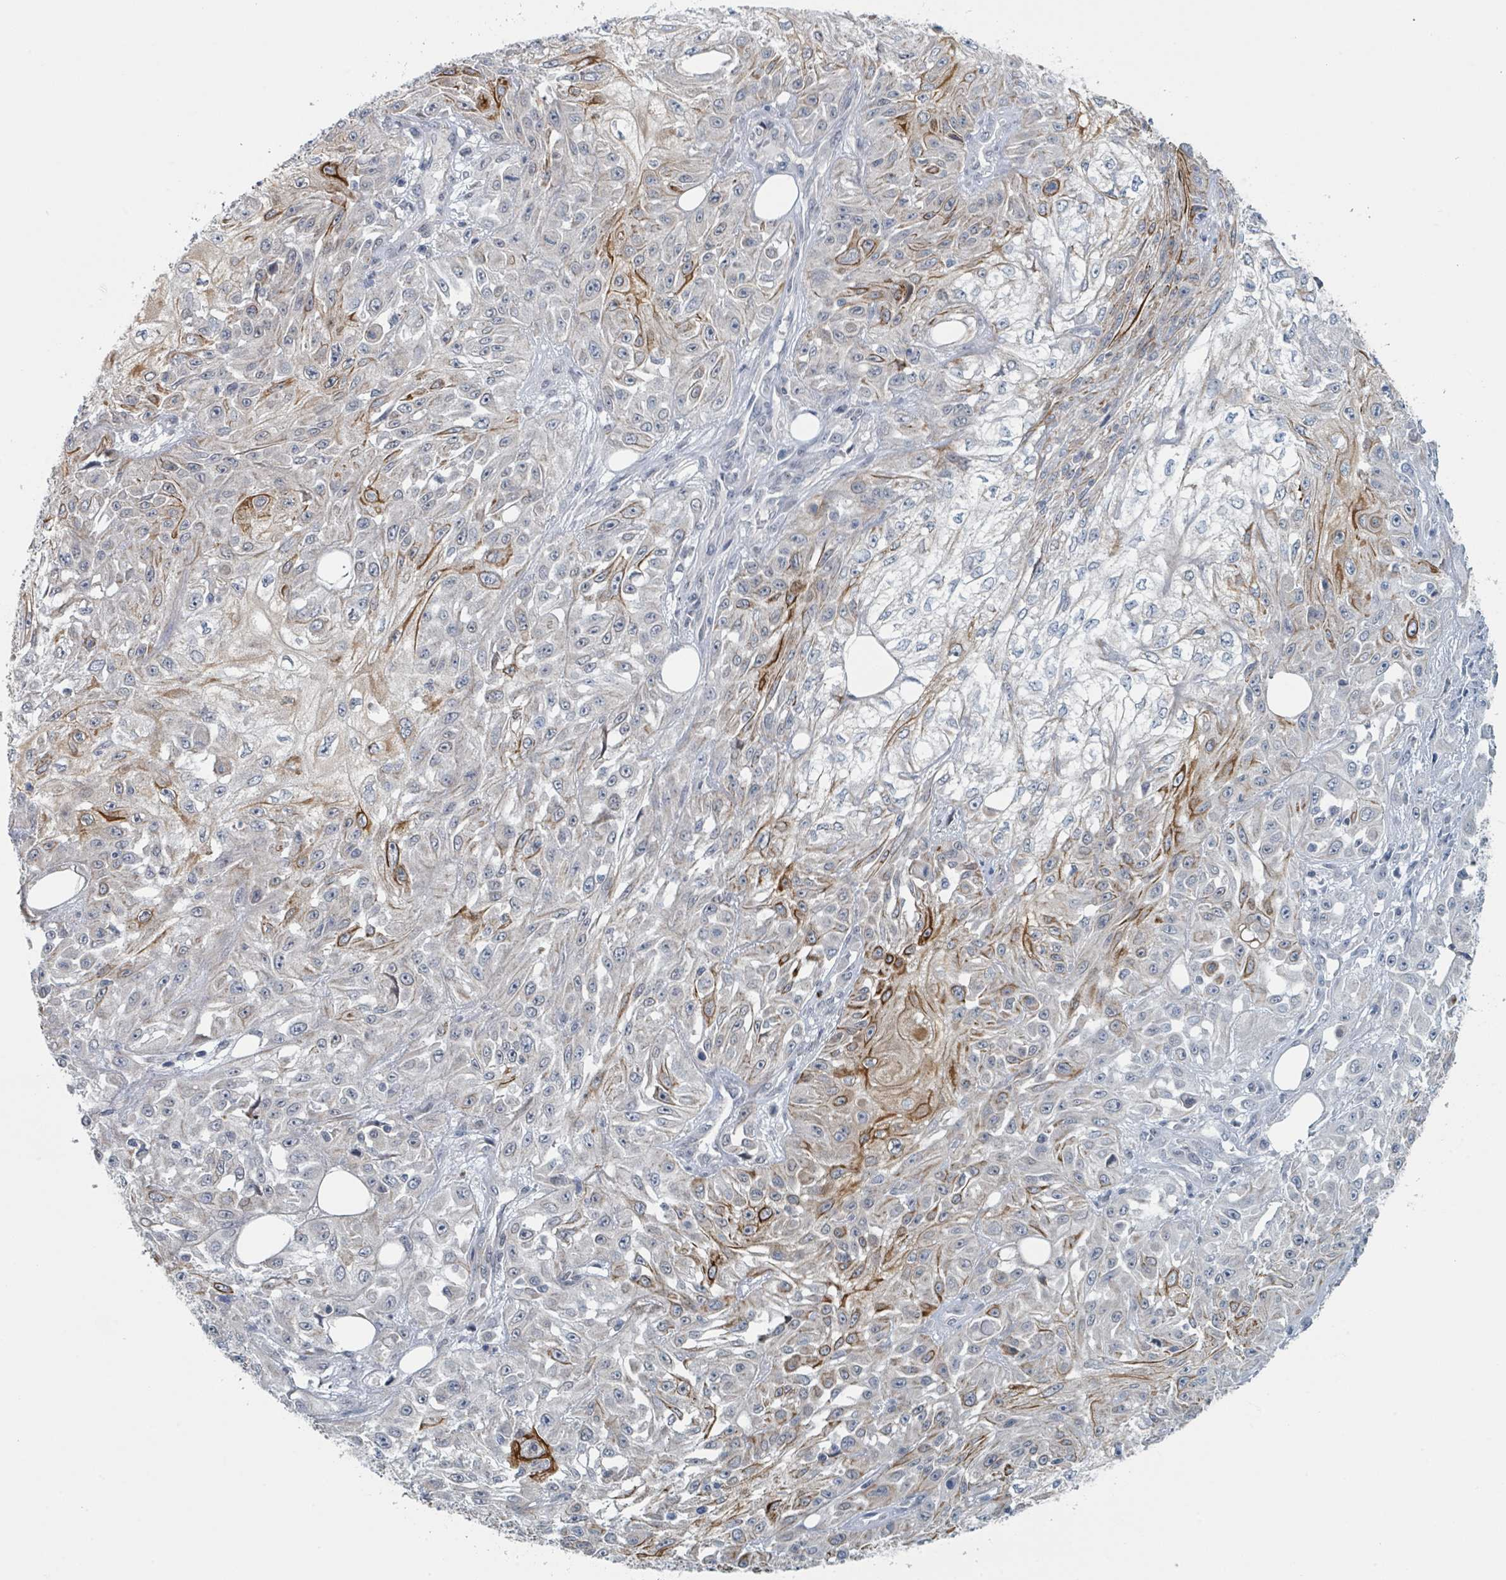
{"staining": {"intensity": "strong", "quantity": "<25%", "location": "cytoplasmic/membranous"}, "tissue": "skin cancer", "cell_type": "Tumor cells", "image_type": "cancer", "snomed": [{"axis": "morphology", "description": "Squamous cell carcinoma, NOS"}, {"axis": "morphology", "description": "Squamous cell carcinoma, metastatic, NOS"}, {"axis": "topography", "description": "Skin"}, {"axis": "topography", "description": "Lymph node"}], "caption": "Strong cytoplasmic/membranous protein expression is present in about <25% of tumor cells in skin cancer (metastatic squamous cell carcinoma).", "gene": "ANKRD55", "patient": {"sex": "male", "age": 75}}